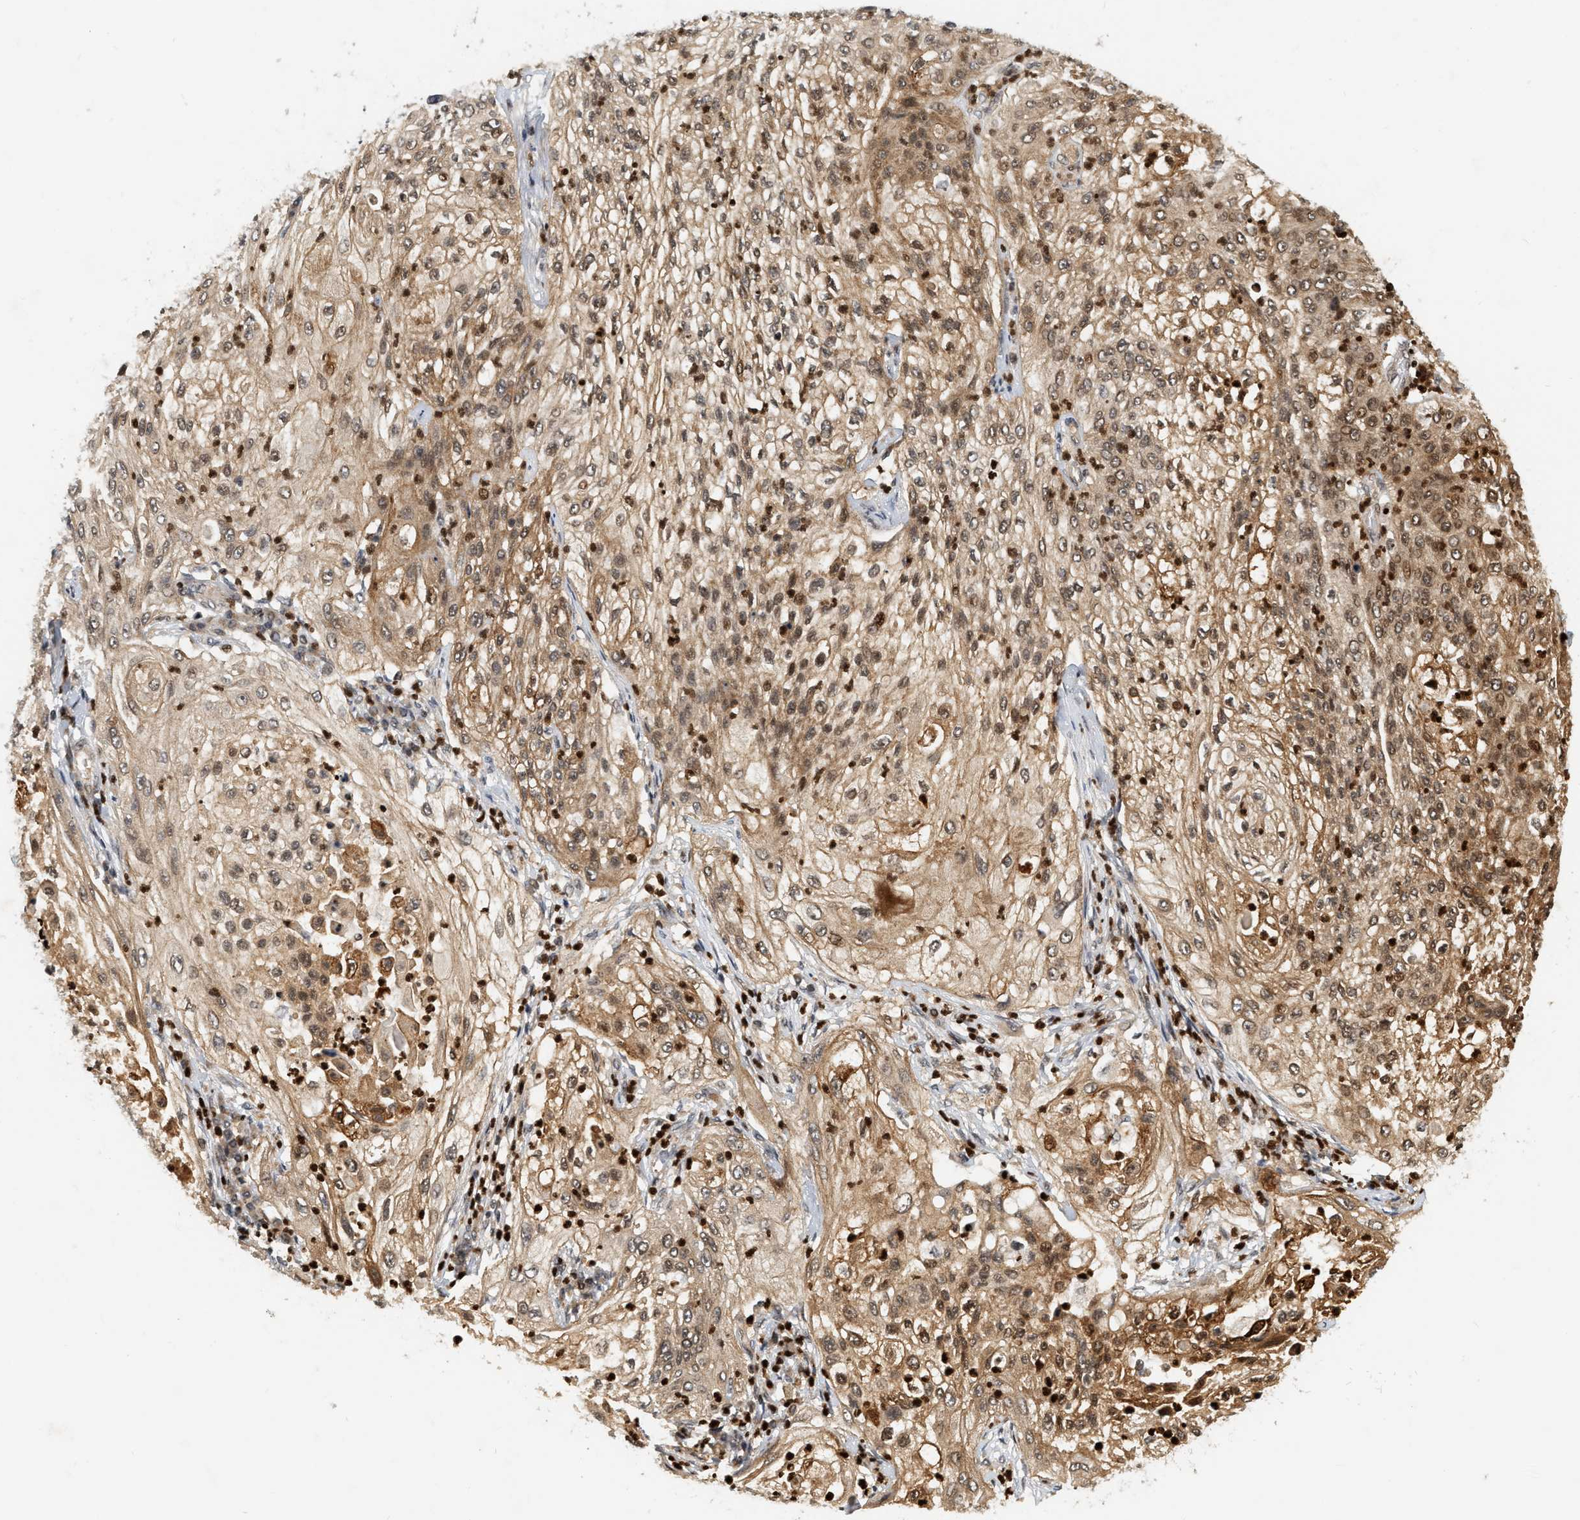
{"staining": {"intensity": "moderate", "quantity": ">75%", "location": "cytoplasmic/membranous,nuclear"}, "tissue": "lung cancer", "cell_type": "Tumor cells", "image_type": "cancer", "snomed": [{"axis": "morphology", "description": "Inflammation, NOS"}, {"axis": "morphology", "description": "Squamous cell carcinoma, NOS"}, {"axis": "topography", "description": "Lymph node"}, {"axis": "topography", "description": "Soft tissue"}, {"axis": "topography", "description": "Lung"}], "caption": "Immunohistochemical staining of human squamous cell carcinoma (lung) displays moderate cytoplasmic/membranous and nuclear protein expression in about >75% of tumor cells.", "gene": "NFE2L2", "patient": {"sex": "male", "age": 66}}